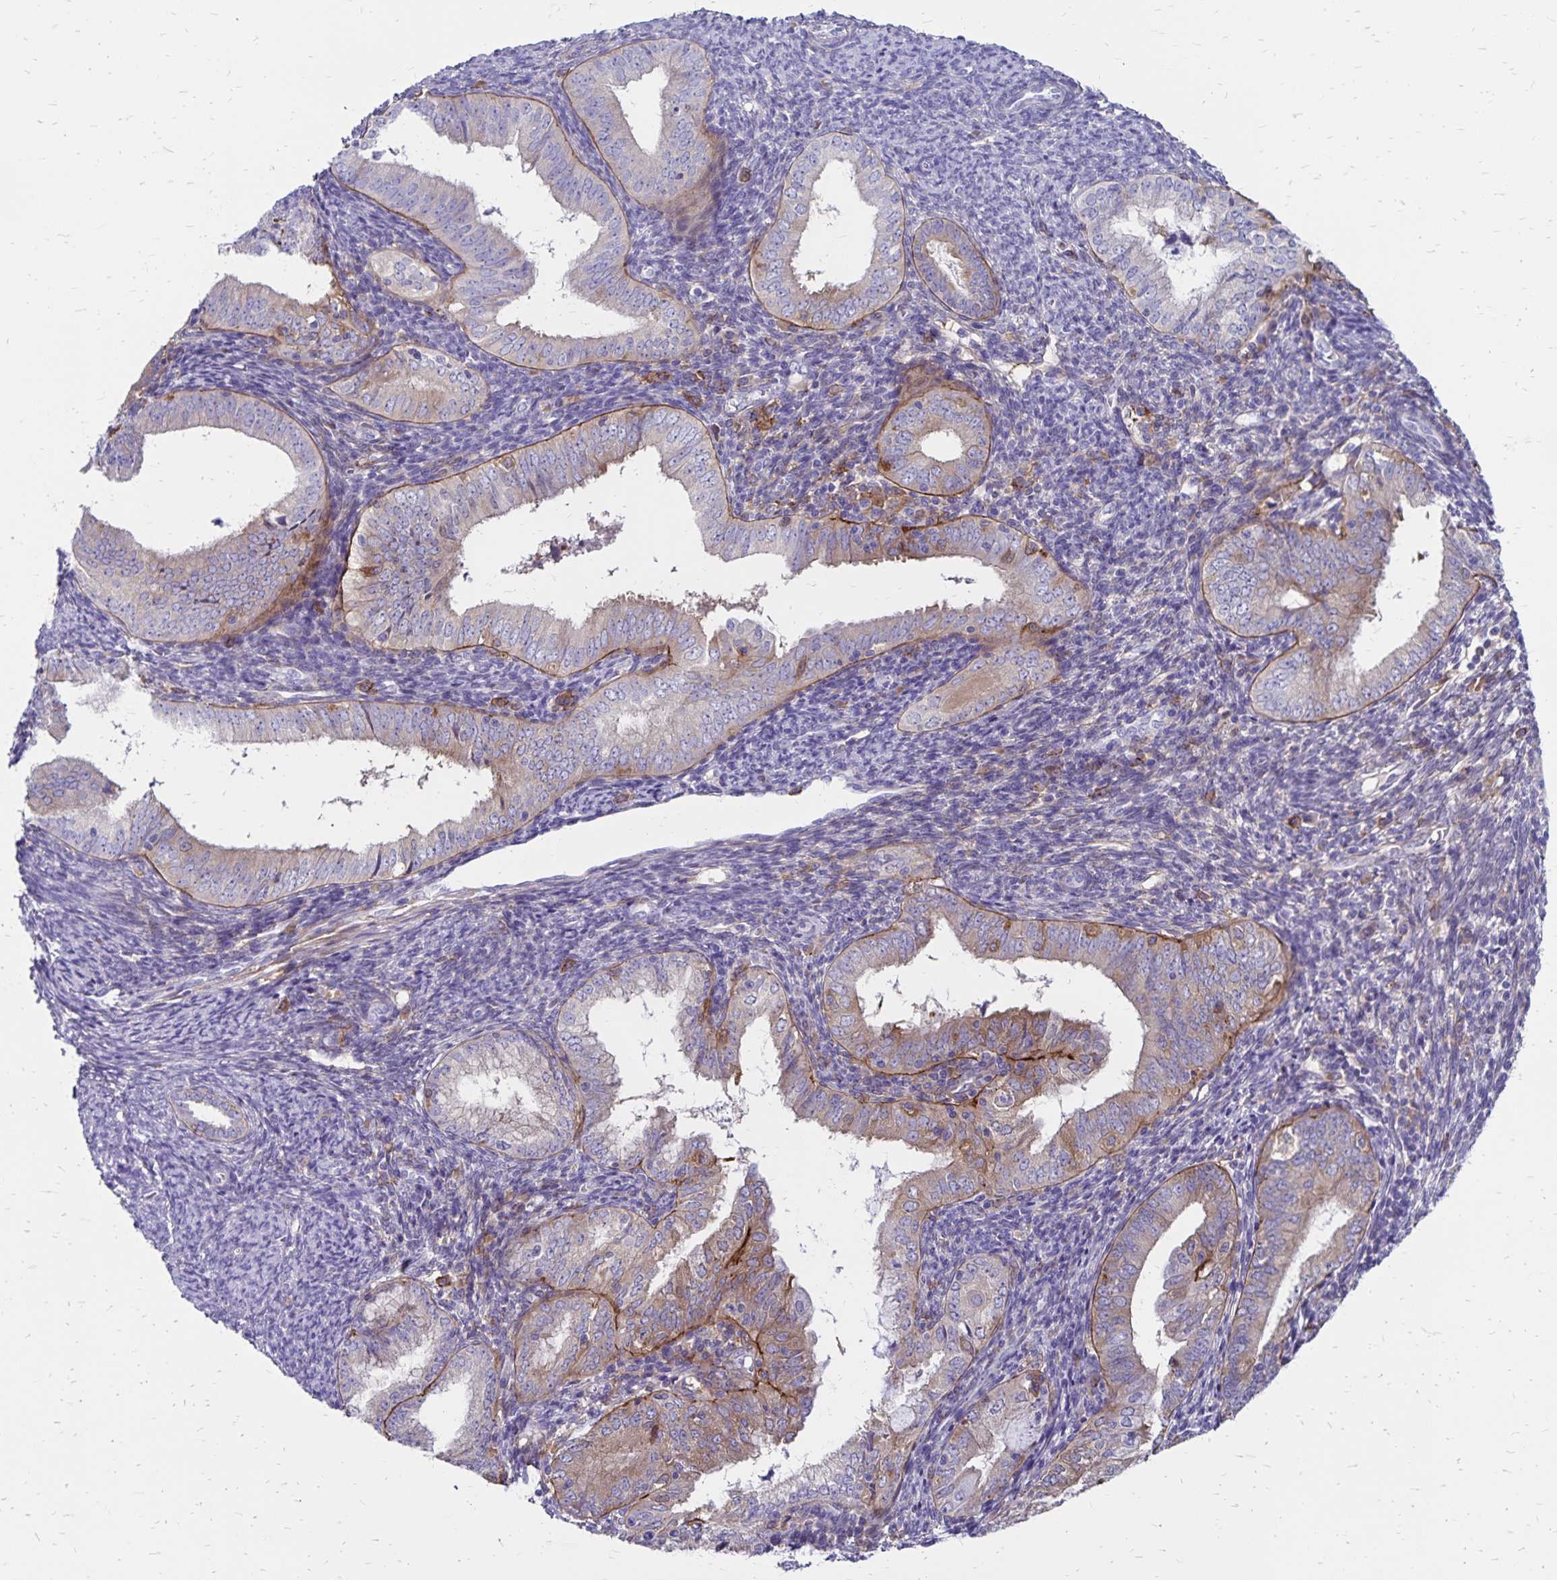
{"staining": {"intensity": "moderate", "quantity": "<25%", "location": "cytoplasmic/membranous"}, "tissue": "endometrial cancer", "cell_type": "Tumor cells", "image_type": "cancer", "snomed": [{"axis": "morphology", "description": "Adenocarcinoma, NOS"}, {"axis": "topography", "description": "Endometrium"}], "caption": "Protein expression analysis of endometrial cancer (adenocarcinoma) reveals moderate cytoplasmic/membranous expression in approximately <25% of tumor cells. (Stains: DAB (3,3'-diaminobenzidine) in brown, nuclei in blue, Microscopy: brightfield microscopy at high magnification).", "gene": "TNS3", "patient": {"sex": "female", "age": 55}}